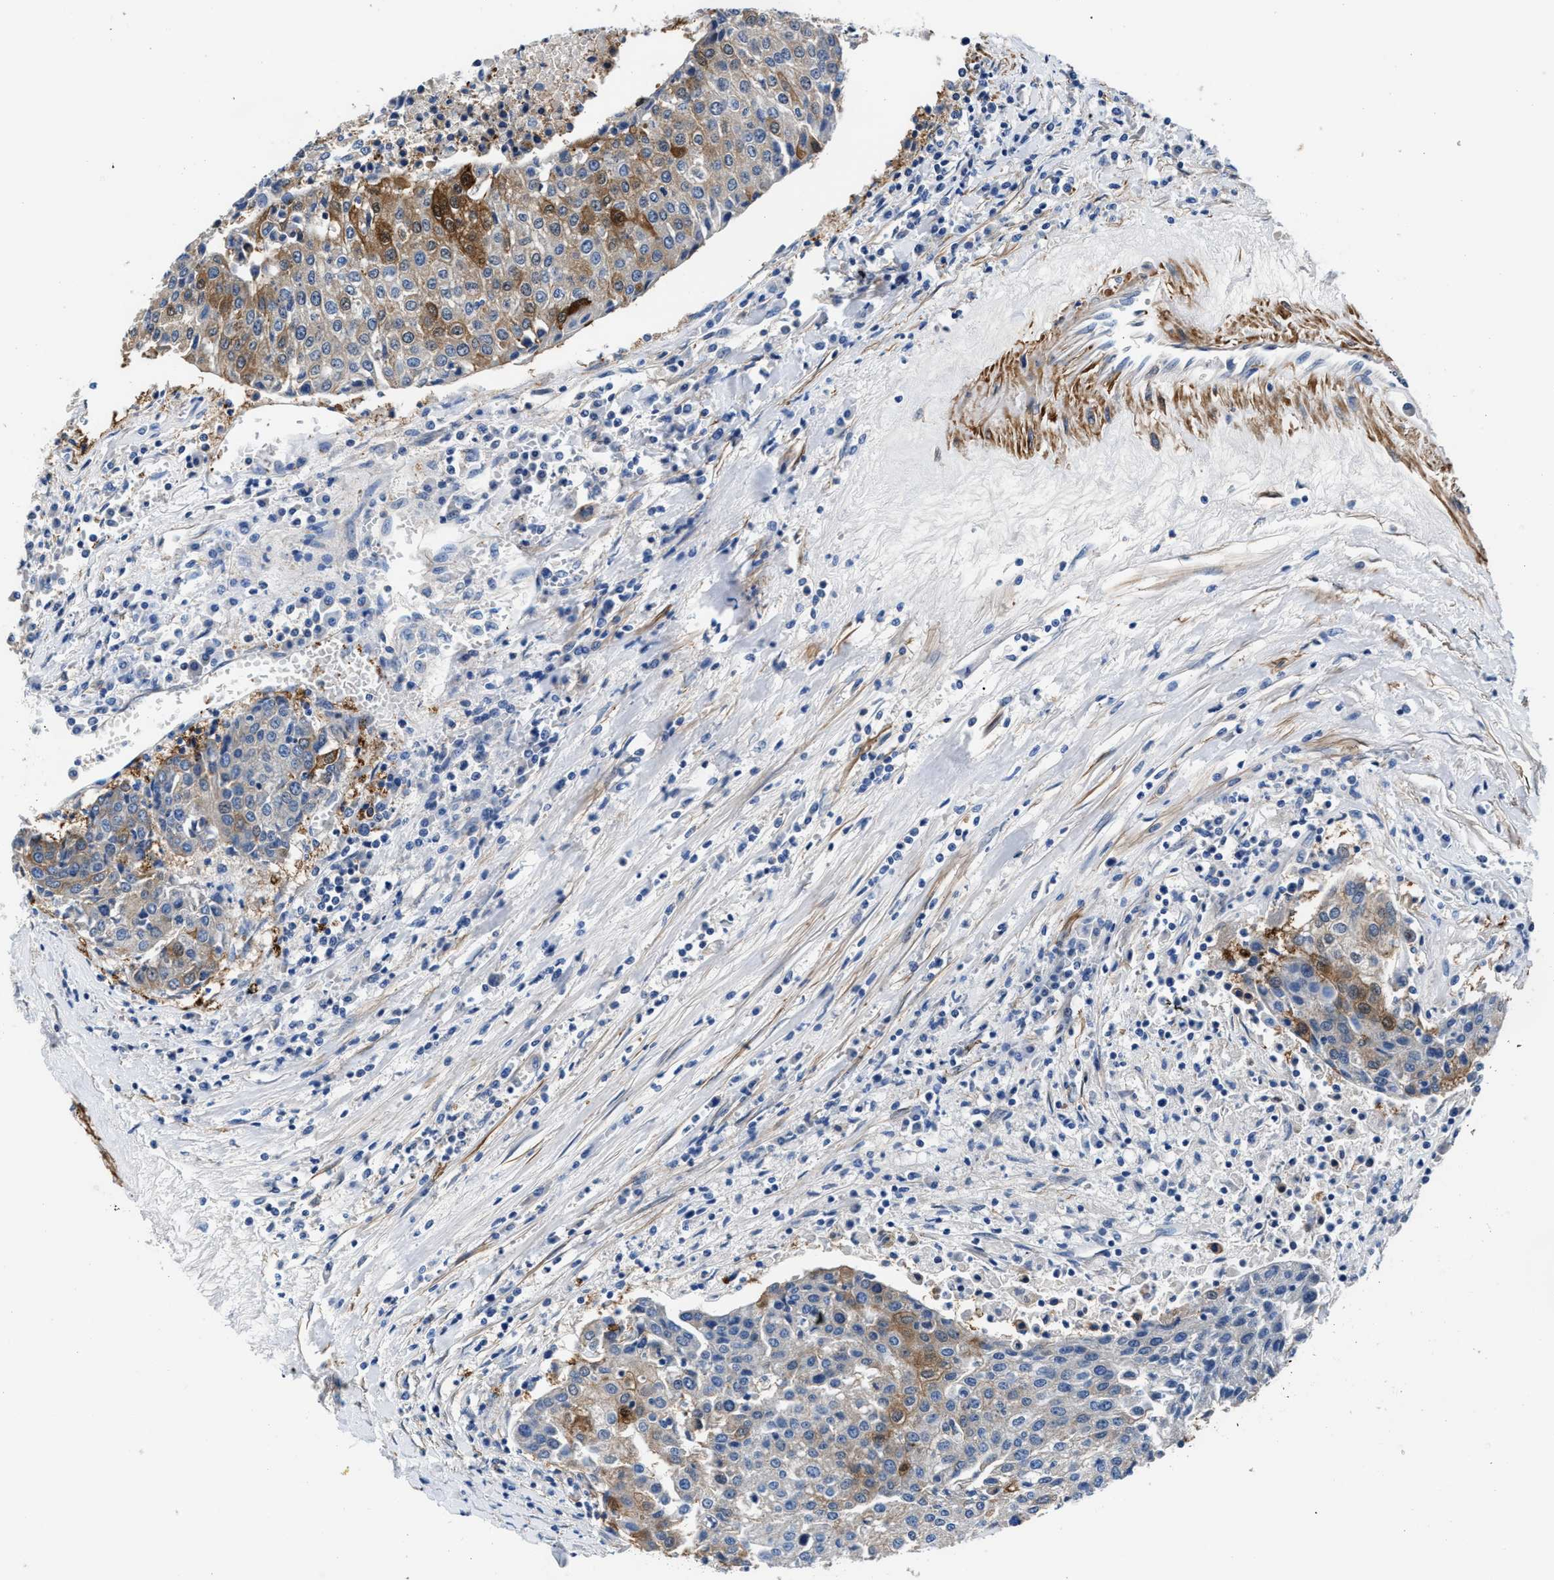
{"staining": {"intensity": "moderate", "quantity": ">75%", "location": "cytoplasmic/membranous"}, "tissue": "urothelial cancer", "cell_type": "Tumor cells", "image_type": "cancer", "snomed": [{"axis": "morphology", "description": "Urothelial carcinoma, High grade"}, {"axis": "topography", "description": "Urinary bladder"}], "caption": "Tumor cells reveal moderate cytoplasmic/membranous positivity in approximately >75% of cells in urothelial carcinoma (high-grade).", "gene": "PARG", "patient": {"sex": "female", "age": 85}}